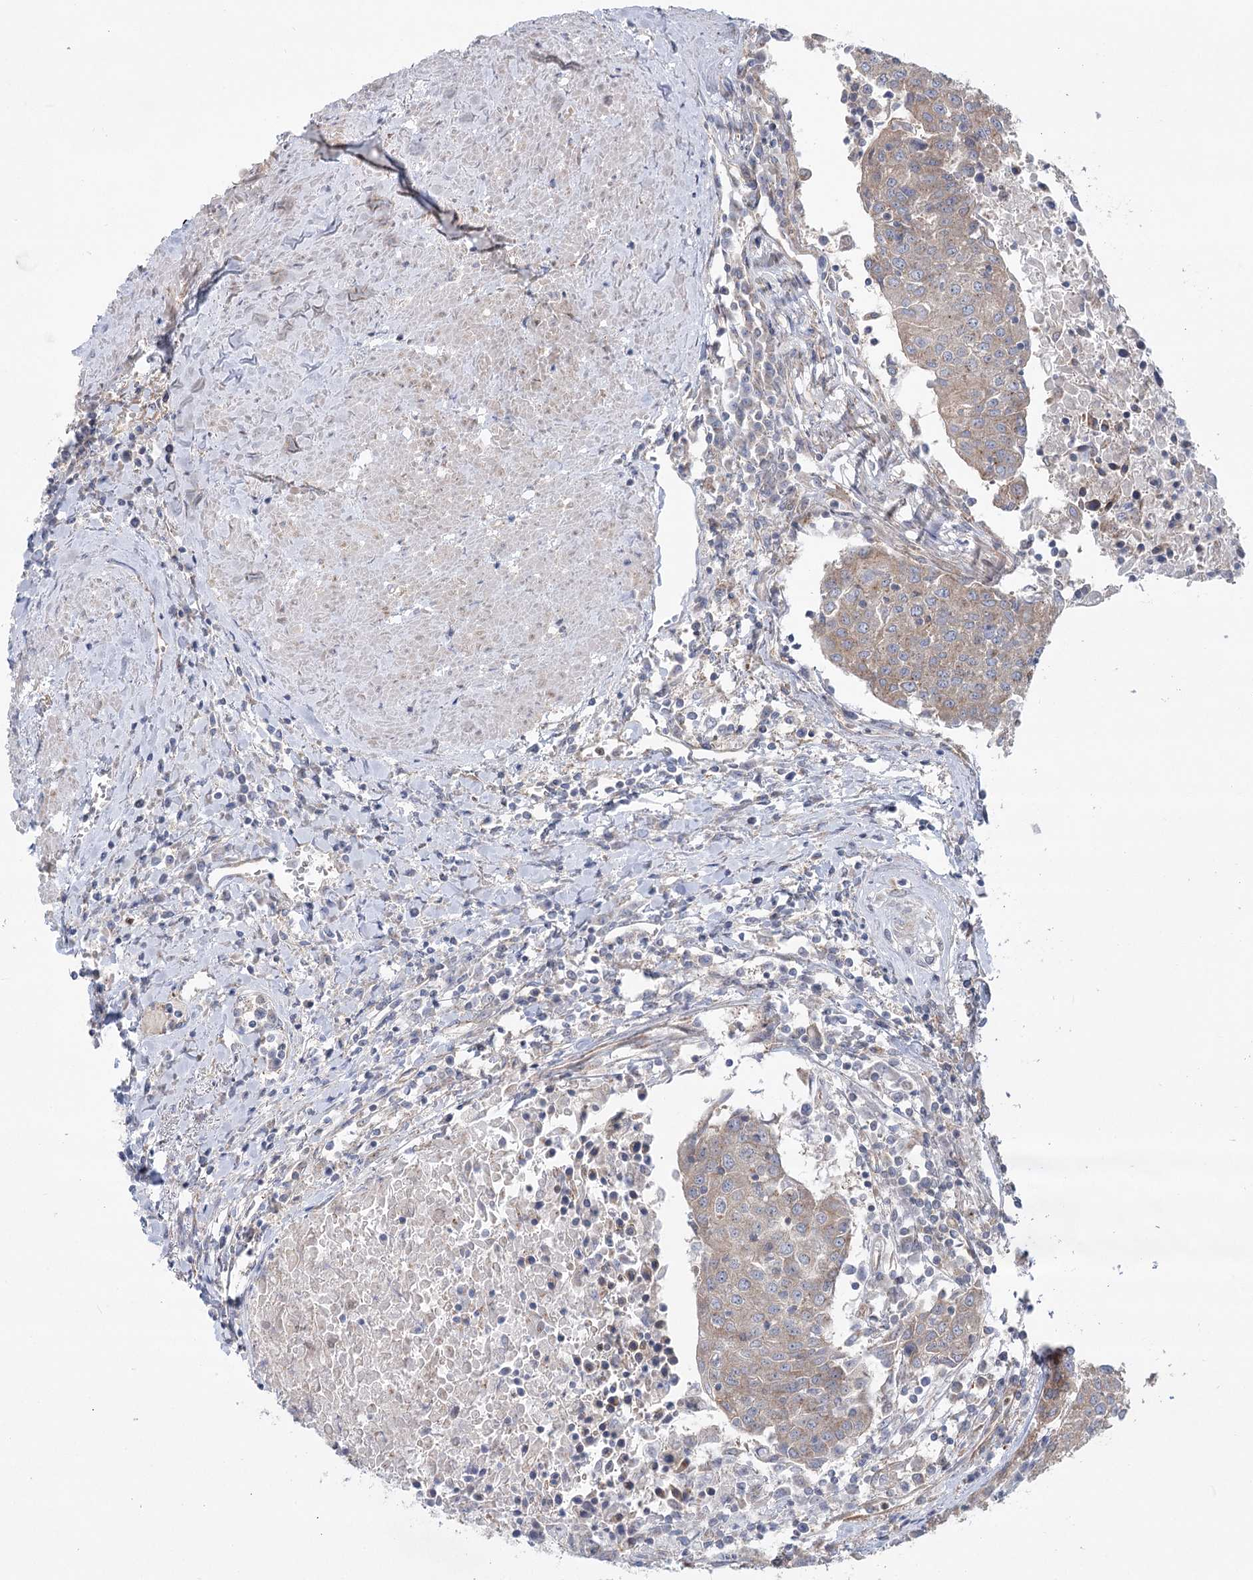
{"staining": {"intensity": "moderate", "quantity": ">75%", "location": "cytoplasmic/membranous"}, "tissue": "urothelial cancer", "cell_type": "Tumor cells", "image_type": "cancer", "snomed": [{"axis": "morphology", "description": "Urothelial carcinoma, High grade"}, {"axis": "topography", "description": "Urinary bladder"}], "caption": "A brown stain labels moderate cytoplasmic/membranous staining of a protein in human urothelial carcinoma (high-grade) tumor cells.", "gene": "SCN11A", "patient": {"sex": "female", "age": 85}}